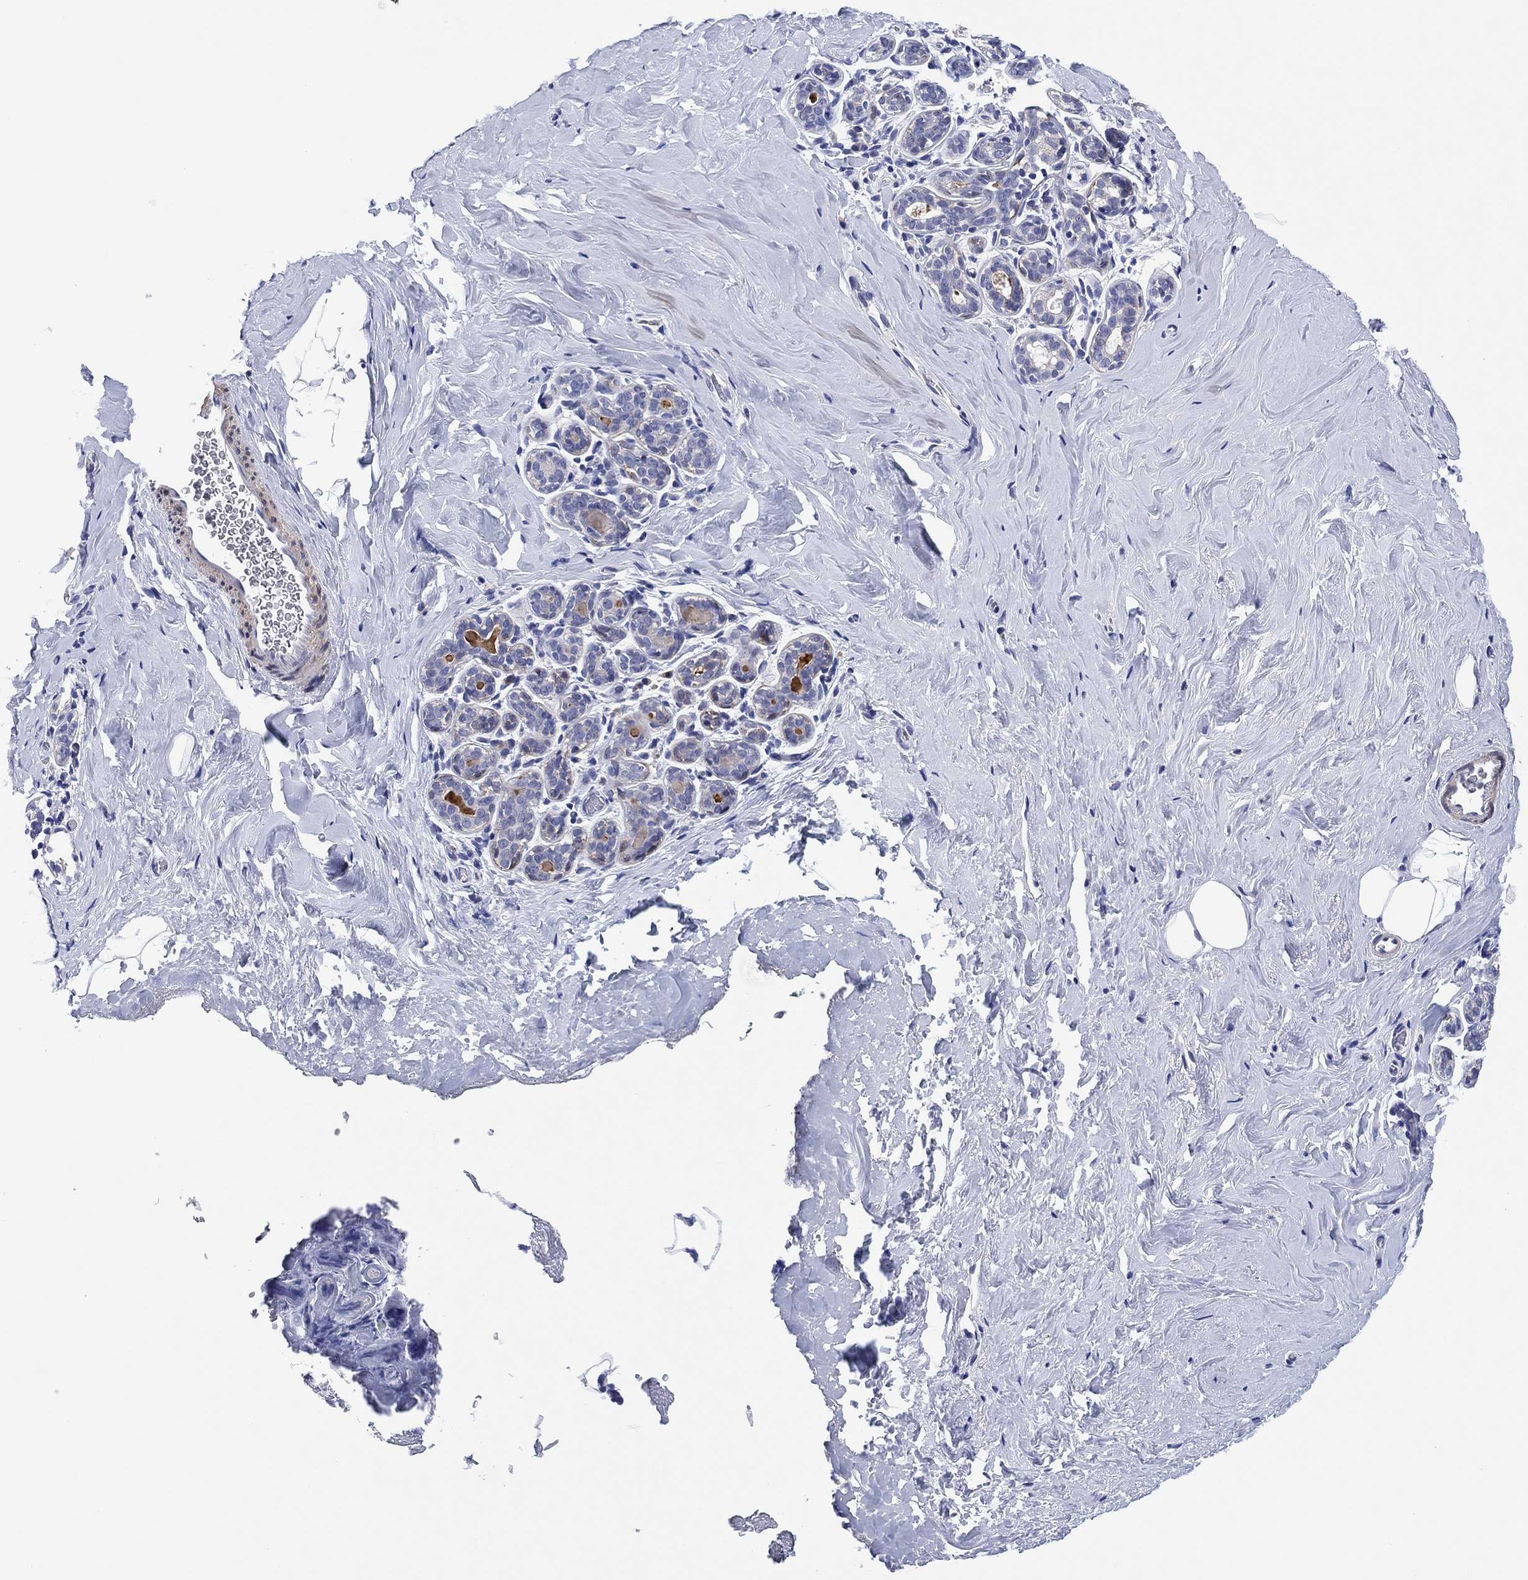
{"staining": {"intensity": "negative", "quantity": "none", "location": "none"}, "tissue": "breast", "cell_type": "Adipocytes", "image_type": "normal", "snomed": [{"axis": "morphology", "description": "Normal tissue, NOS"}, {"axis": "topography", "description": "Skin"}, {"axis": "topography", "description": "Breast"}], "caption": "DAB (3,3'-diaminobenzidine) immunohistochemical staining of benign breast exhibits no significant positivity in adipocytes.", "gene": "CLIP3", "patient": {"sex": "female", "age": 43}}